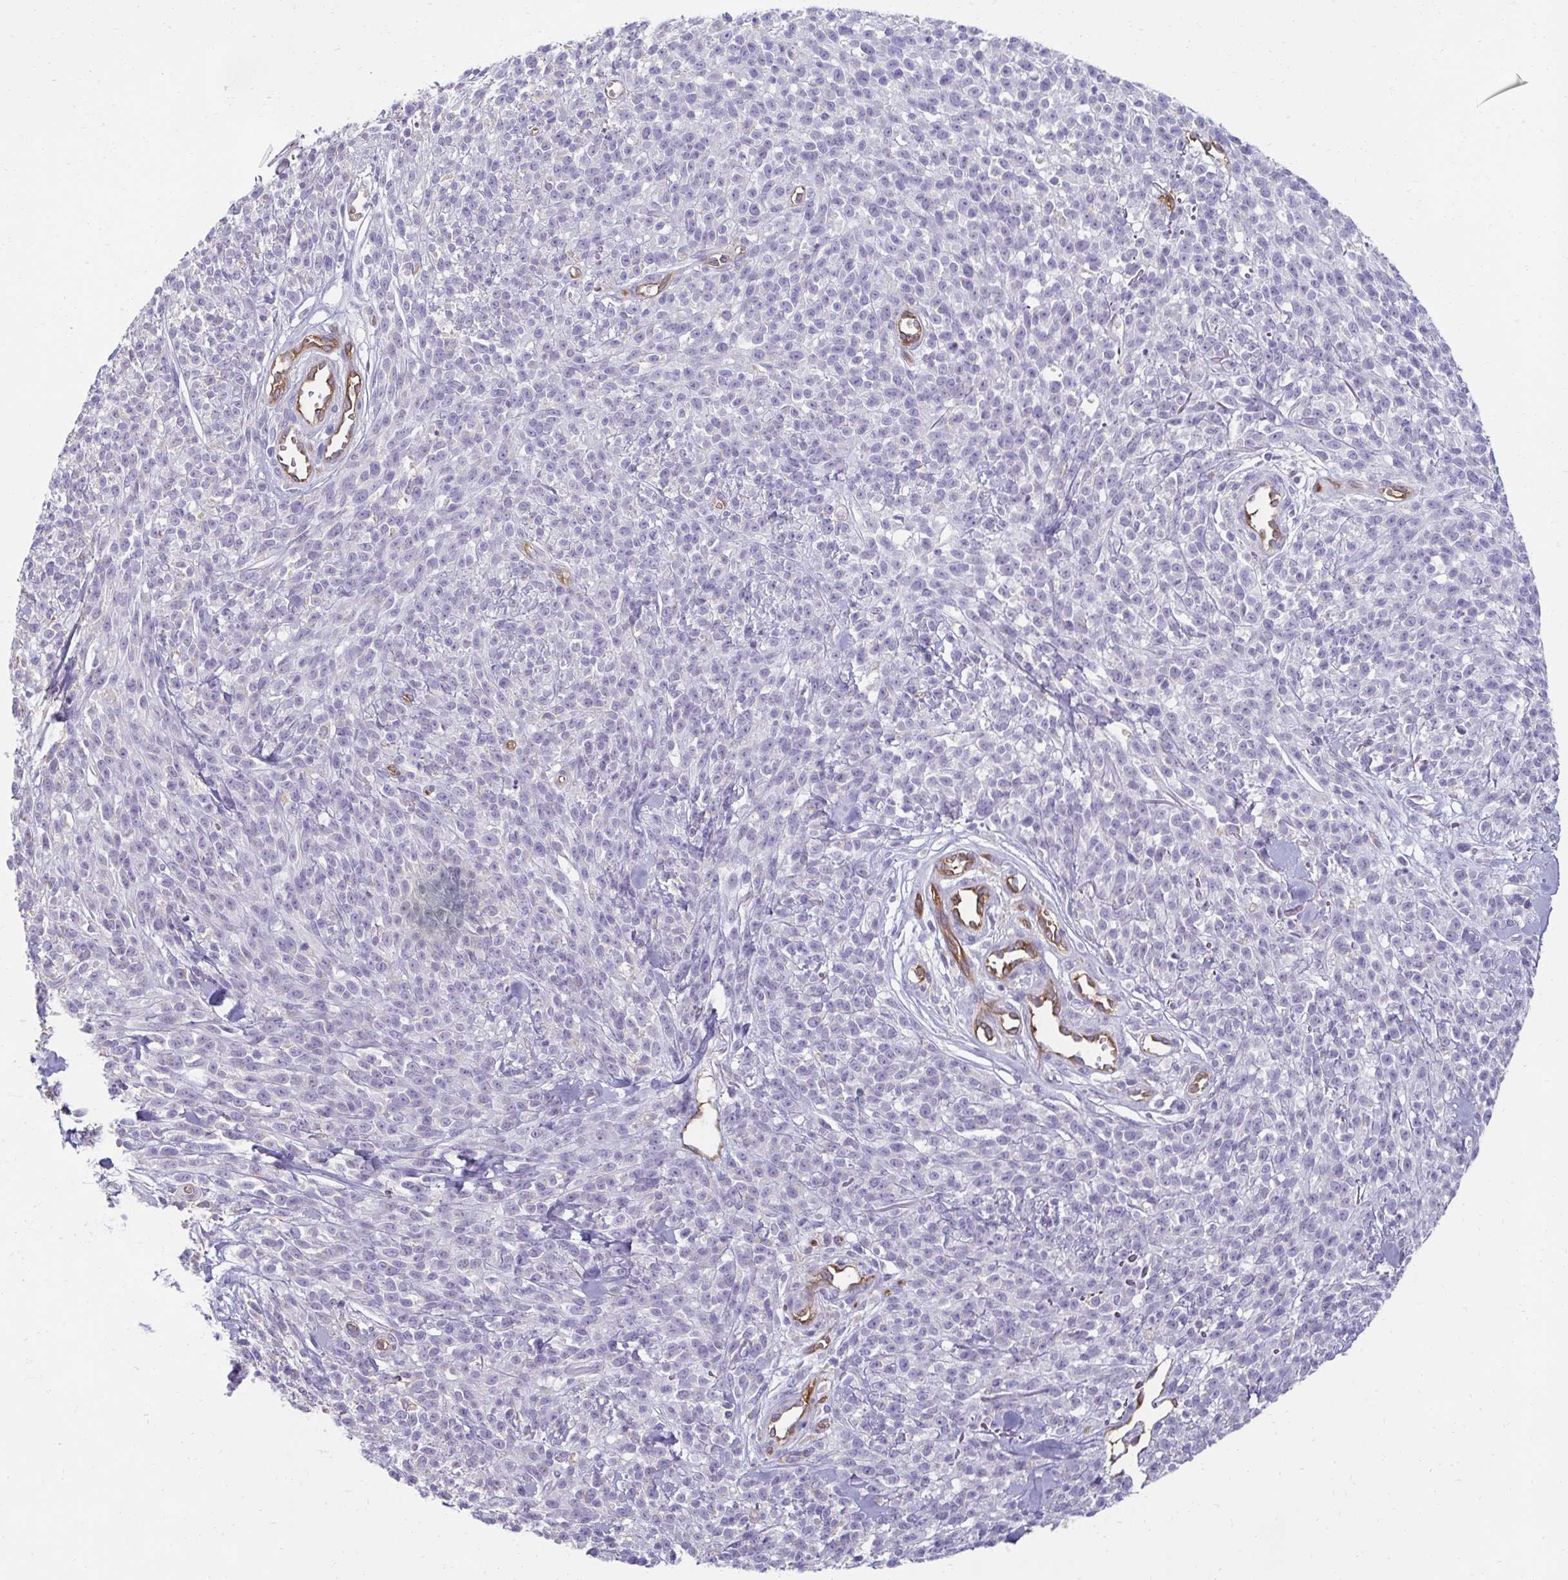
{"staining": {"intensity": "negative", "quantity": "none", "location": "none"}, "tissue": "melanoma", "cell_type": "Tumor cells", "image_type": "cancer", "snomed": [{"axis": "morphology", "description": "Malignant melanoma, NOS"}, {"axis": "topography", "description": "Skin"}, {"axis": "topography", "description": "Skin of trunk"}], "caption": "Immunohistochemical staining of malignant melanoma exhibits no significant expression in tumor cells. (DAB (3,3'-diaminobenzidine) IHC visualized using brightfield microscopy, high magnification).", "gene": "PDE2A", "patient": {"sex": "male", "age": 74}}